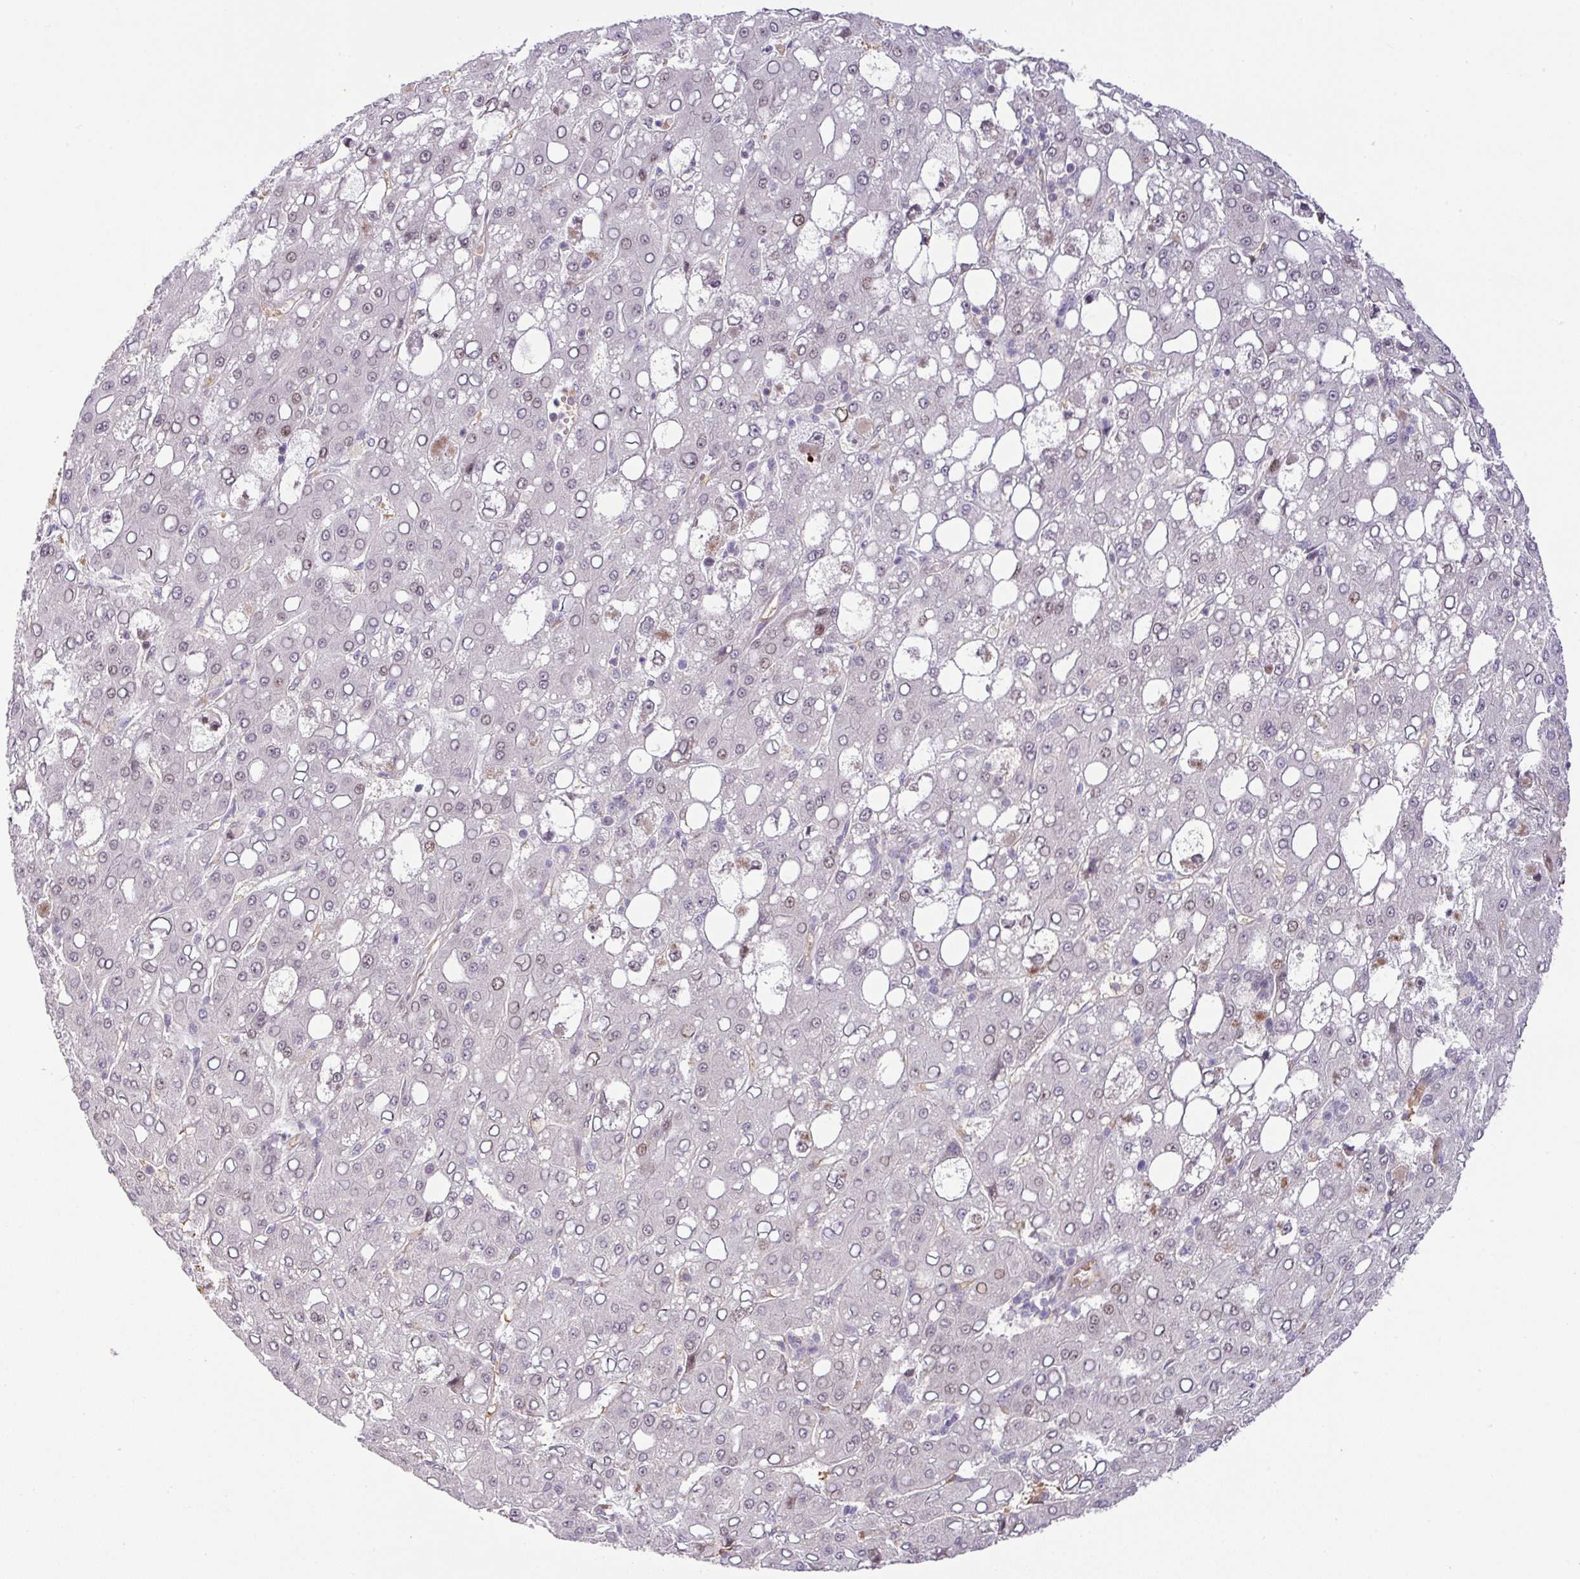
{"staining": {"intensity": "moderate", "quantity": "<25%", "location": "nuclear"}, "tissue": "liver cancer", "cell_type": "Tumor cells", "image_type": "cancer", "snomed": [{"axis": "morphology", "description": "Carcinoma, Hepatocellular, NOS"}, {"axis": "topography", "description": "Liver"}], "caption": "Protein staining exhibits moderate nuclear expression in about <25% of tumor cells in hepatocellular carcinoma (liver). The staining was performed using DAB (3,3'-diaminobenzidine), with brown indicating positive protein expression. Nuclei are stained blue with hematoxylin.", "gene": "PARP2", "patient": {"sex": "male", "age": 65}}